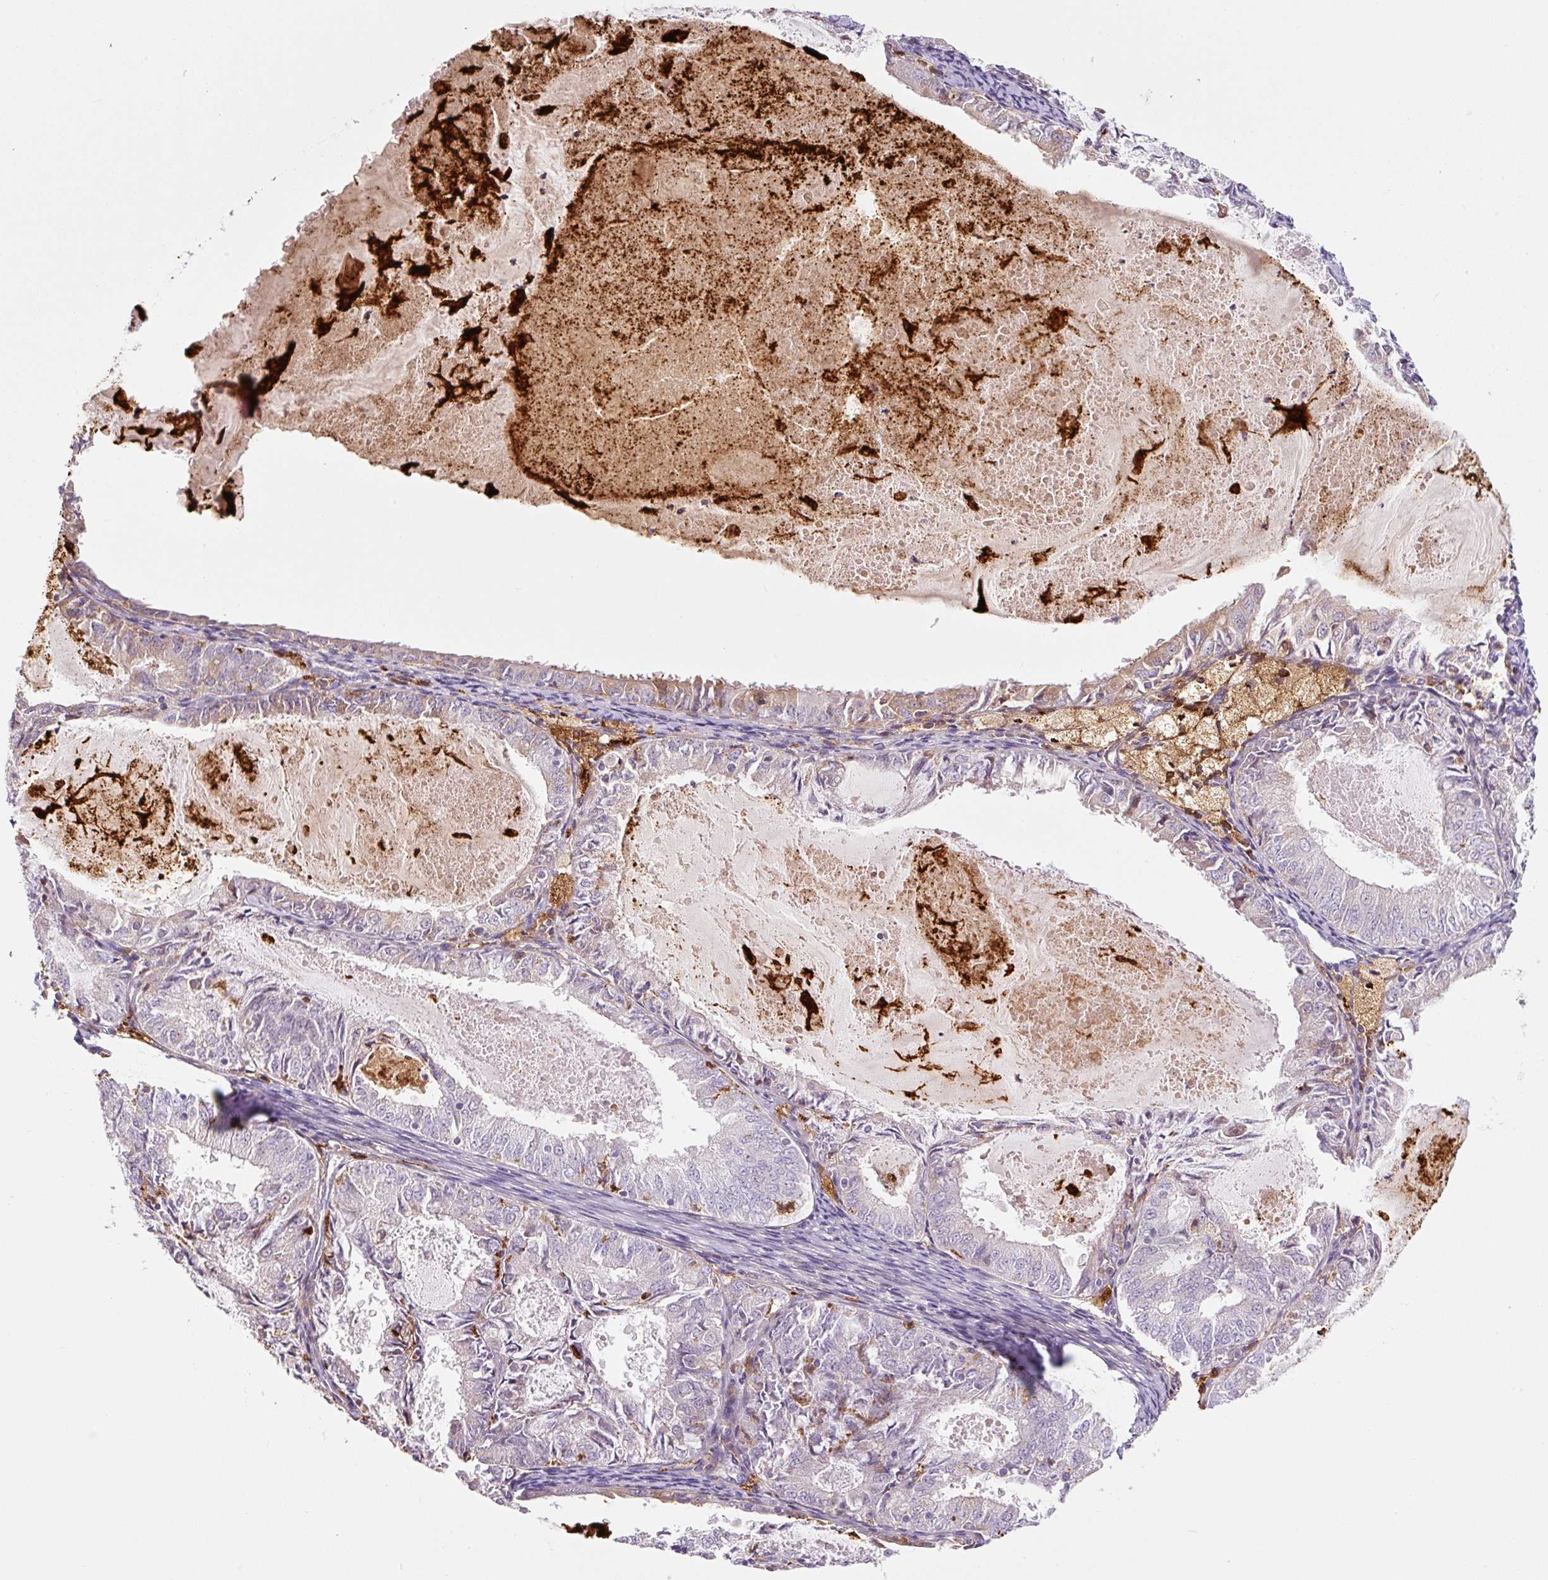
{"staining": {"intensity": "moderate", "quantity": "<25%", "location": "cytoplasmic/membranous"}, "tissue": "endometrial cancer", "cell_type": "Tumor cells", "image_type": "cancer", "snomed": [{"axis": "morphology", "description": "Adenocarcinoma, NOS"}, {"axis": "topography", "description": "Endometrium"}], "caption": "Immunohistochemical staining of endometrial cancer displays low levels of moderate cytoplasmic/membranous staining in about <25% of tumor cells.", "gene": "FUT10", "patient": {"sex": "female", "age": 57}}